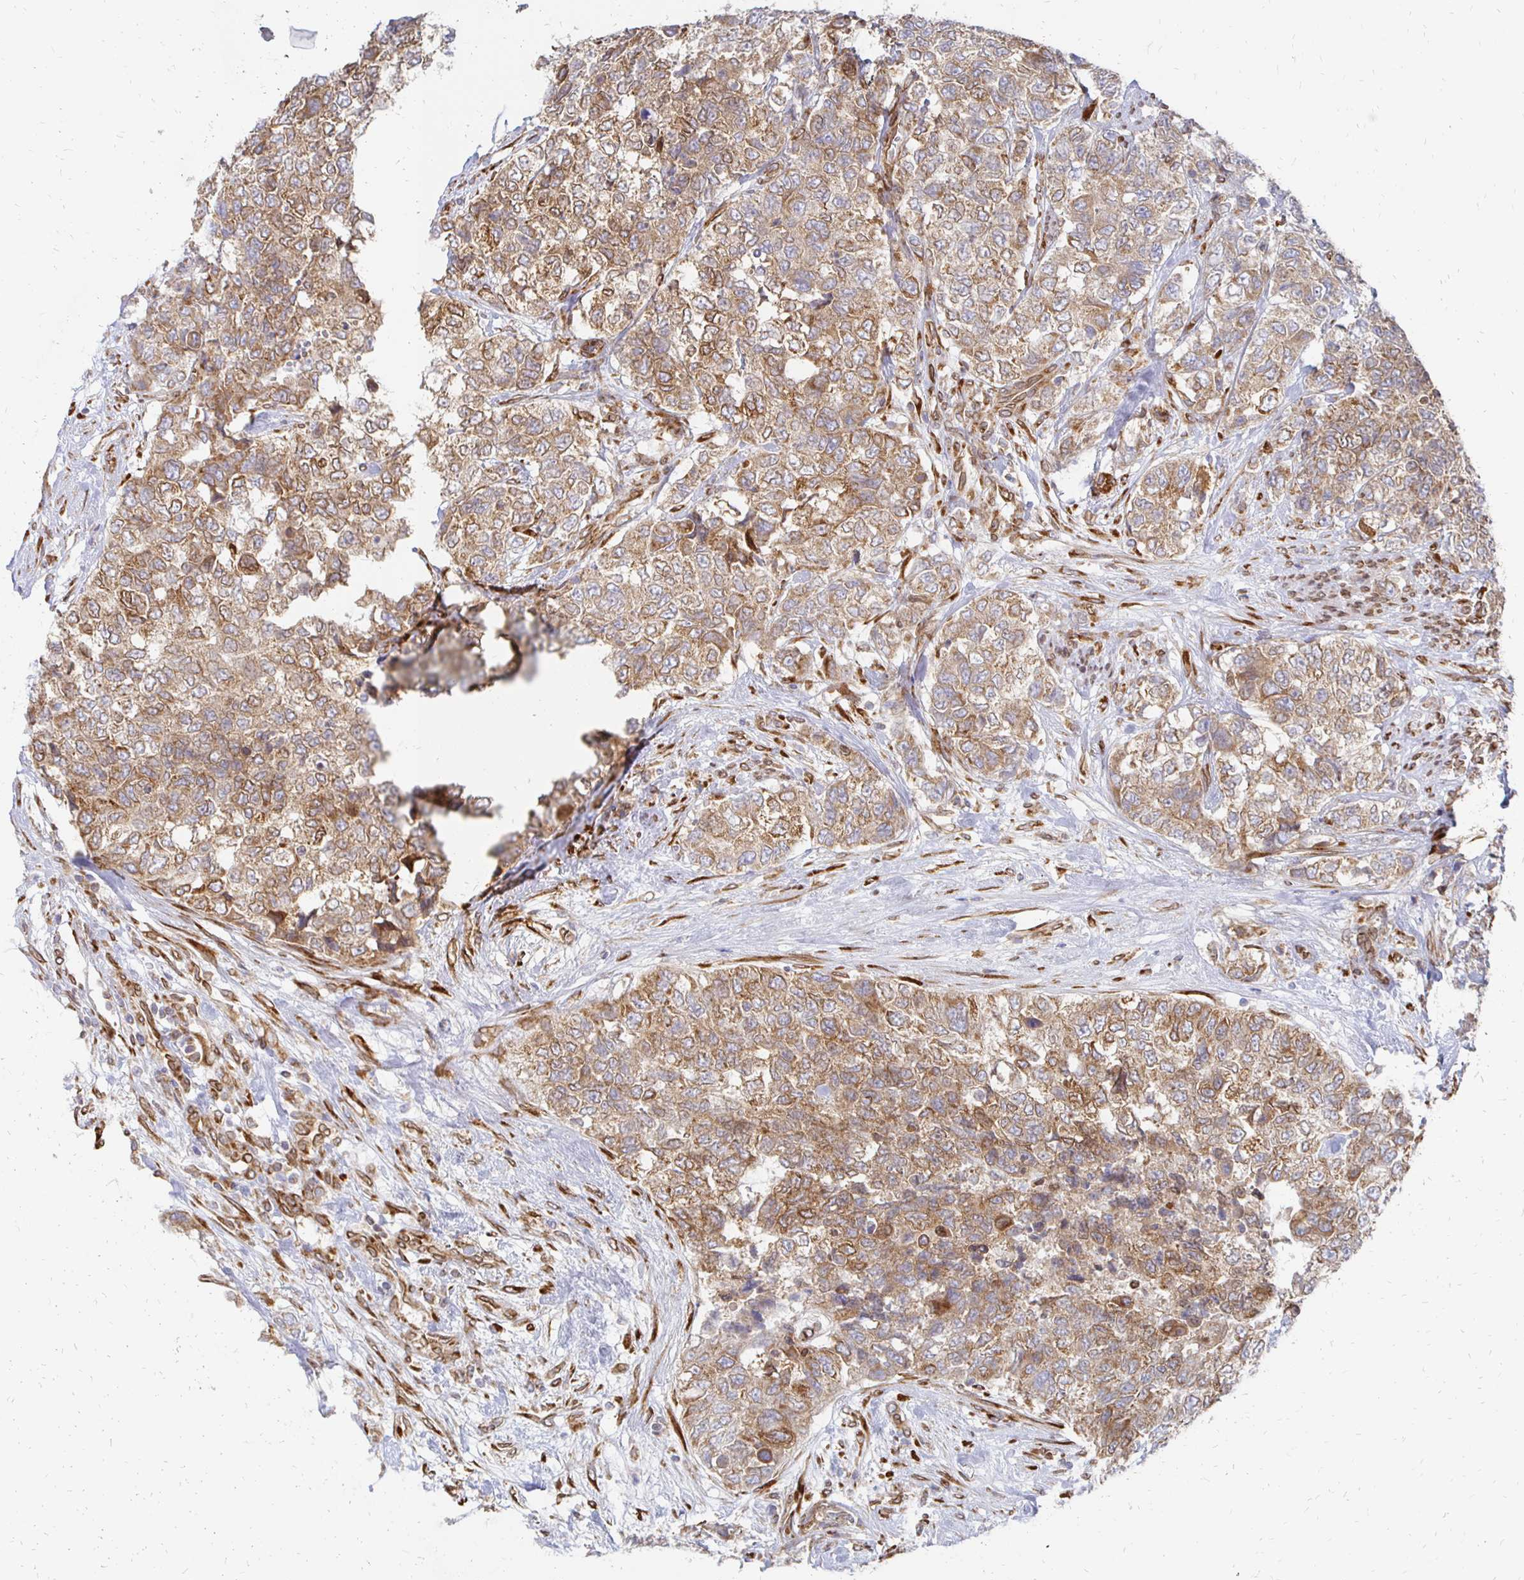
{"staining": {"intensity": "moderate", "quantity": ">75%", "location": "cytoplasmic/membranous"}, "tissue": "urothelial cancer", "cell_type": "Tumor cells", "image_type": "cancer", "snomed": [{"axis": "morphology", "description": "Urothelial carcinoma, High grade"}, {"axis": "topography", "description": "Urinary bladder"}], "caption": "A micrograph of human urothelial carcinoma (high-grade) stained for a protein shows moderate cytoplasmic/membranous brown staining in tumor cells. (IHC, brightfield microscopy, high magnification).", "gene": "PELI3", "patient": {"sex": "female", "age": 78}}